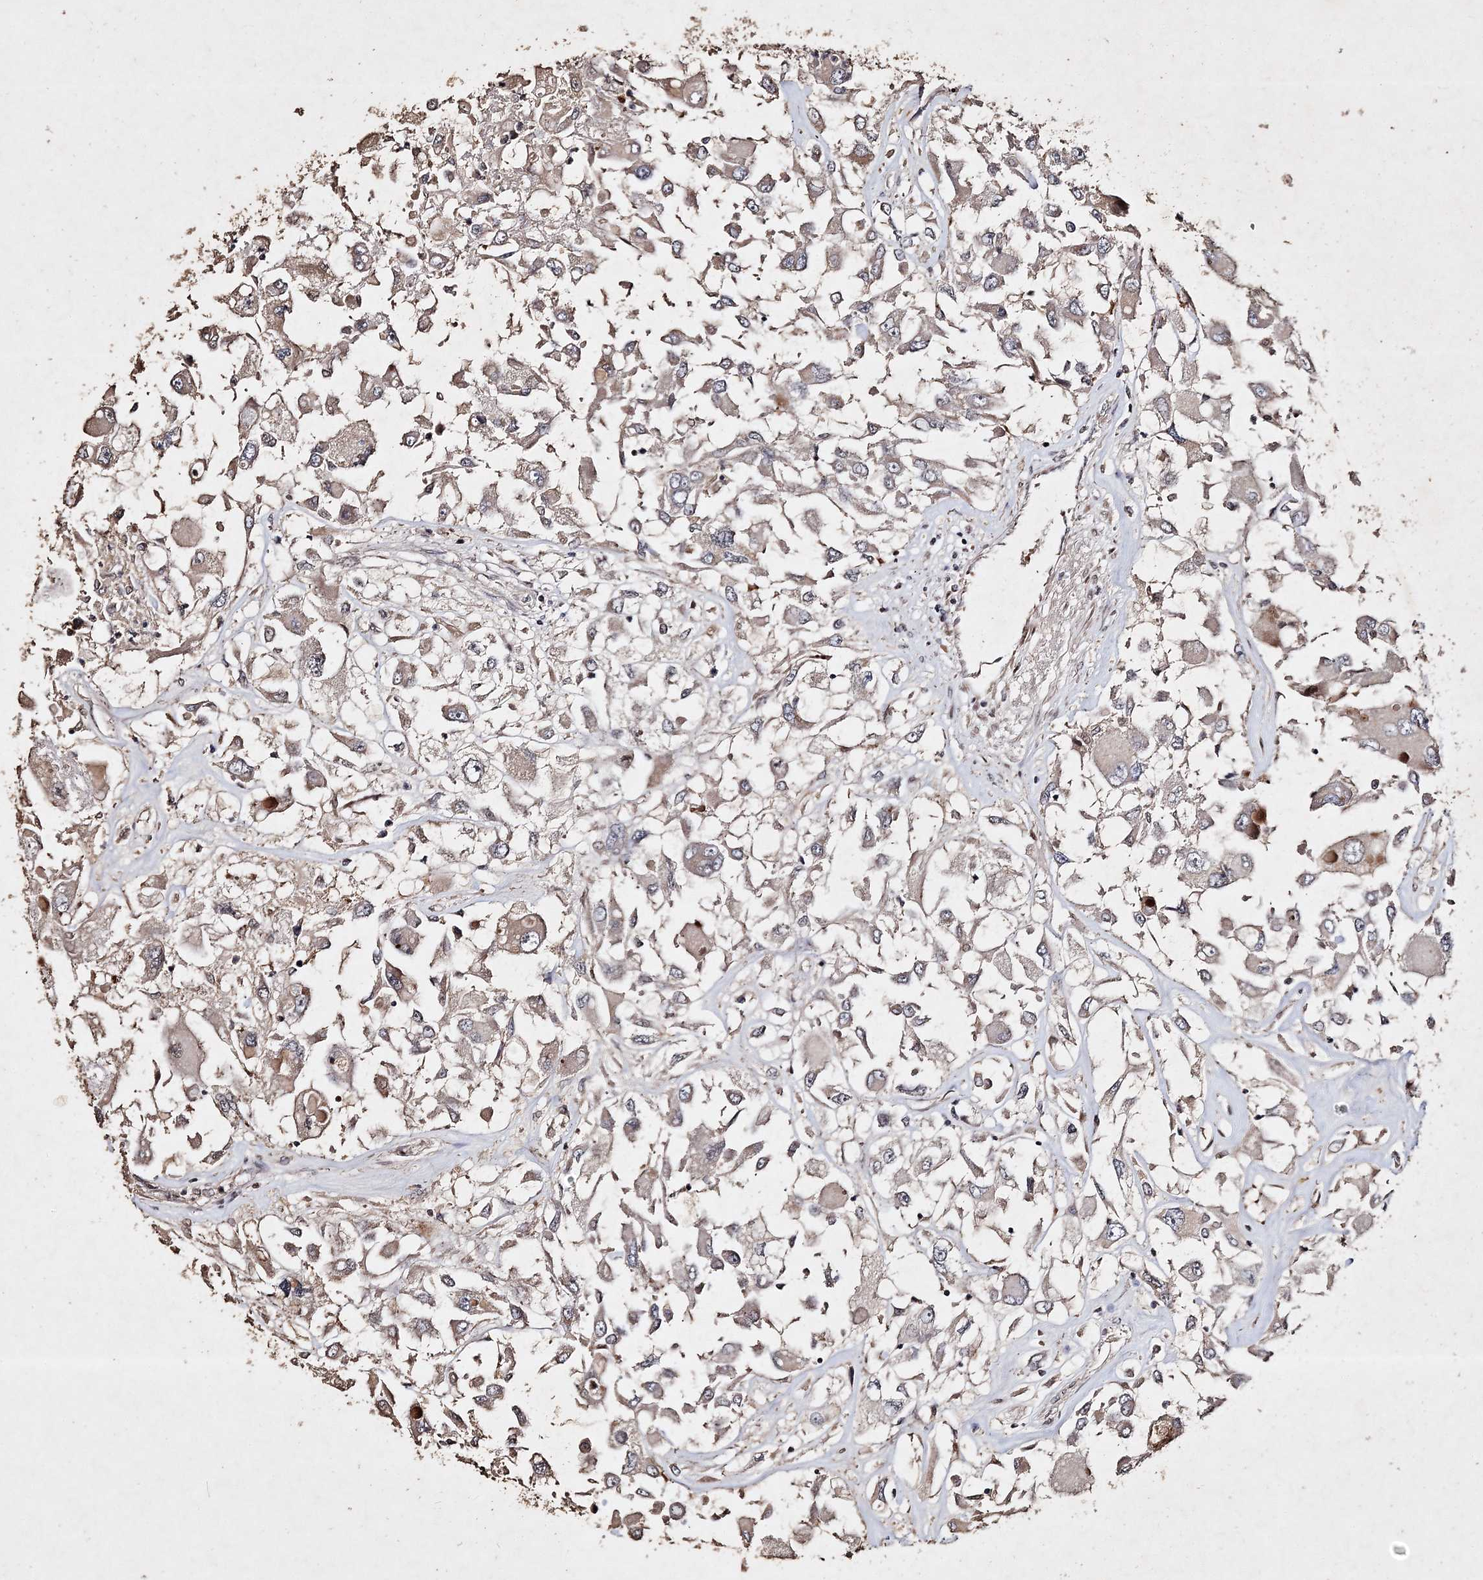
{"staining": {"intensity": "negative", "quantity": "none", "location": "none"}, "tissue": "renal cancer", "cell_type": "Tumor cells", "image_type": "cancer", "snomed": [{"axis": "morphology", "description": "Adenocarcinoma, NOS"}, {"axis": "topography", "description": "Kidney"}], "caption": "There is no significant positivity in tumor cells of renal adenocarcinoma. Brightfield microscopy of IHC stained with DAB (brown) and hematoxylin (blue), captured at high magnification.", "gene": "C3orf38", "patient": {"sex": "female", "age": 52}}